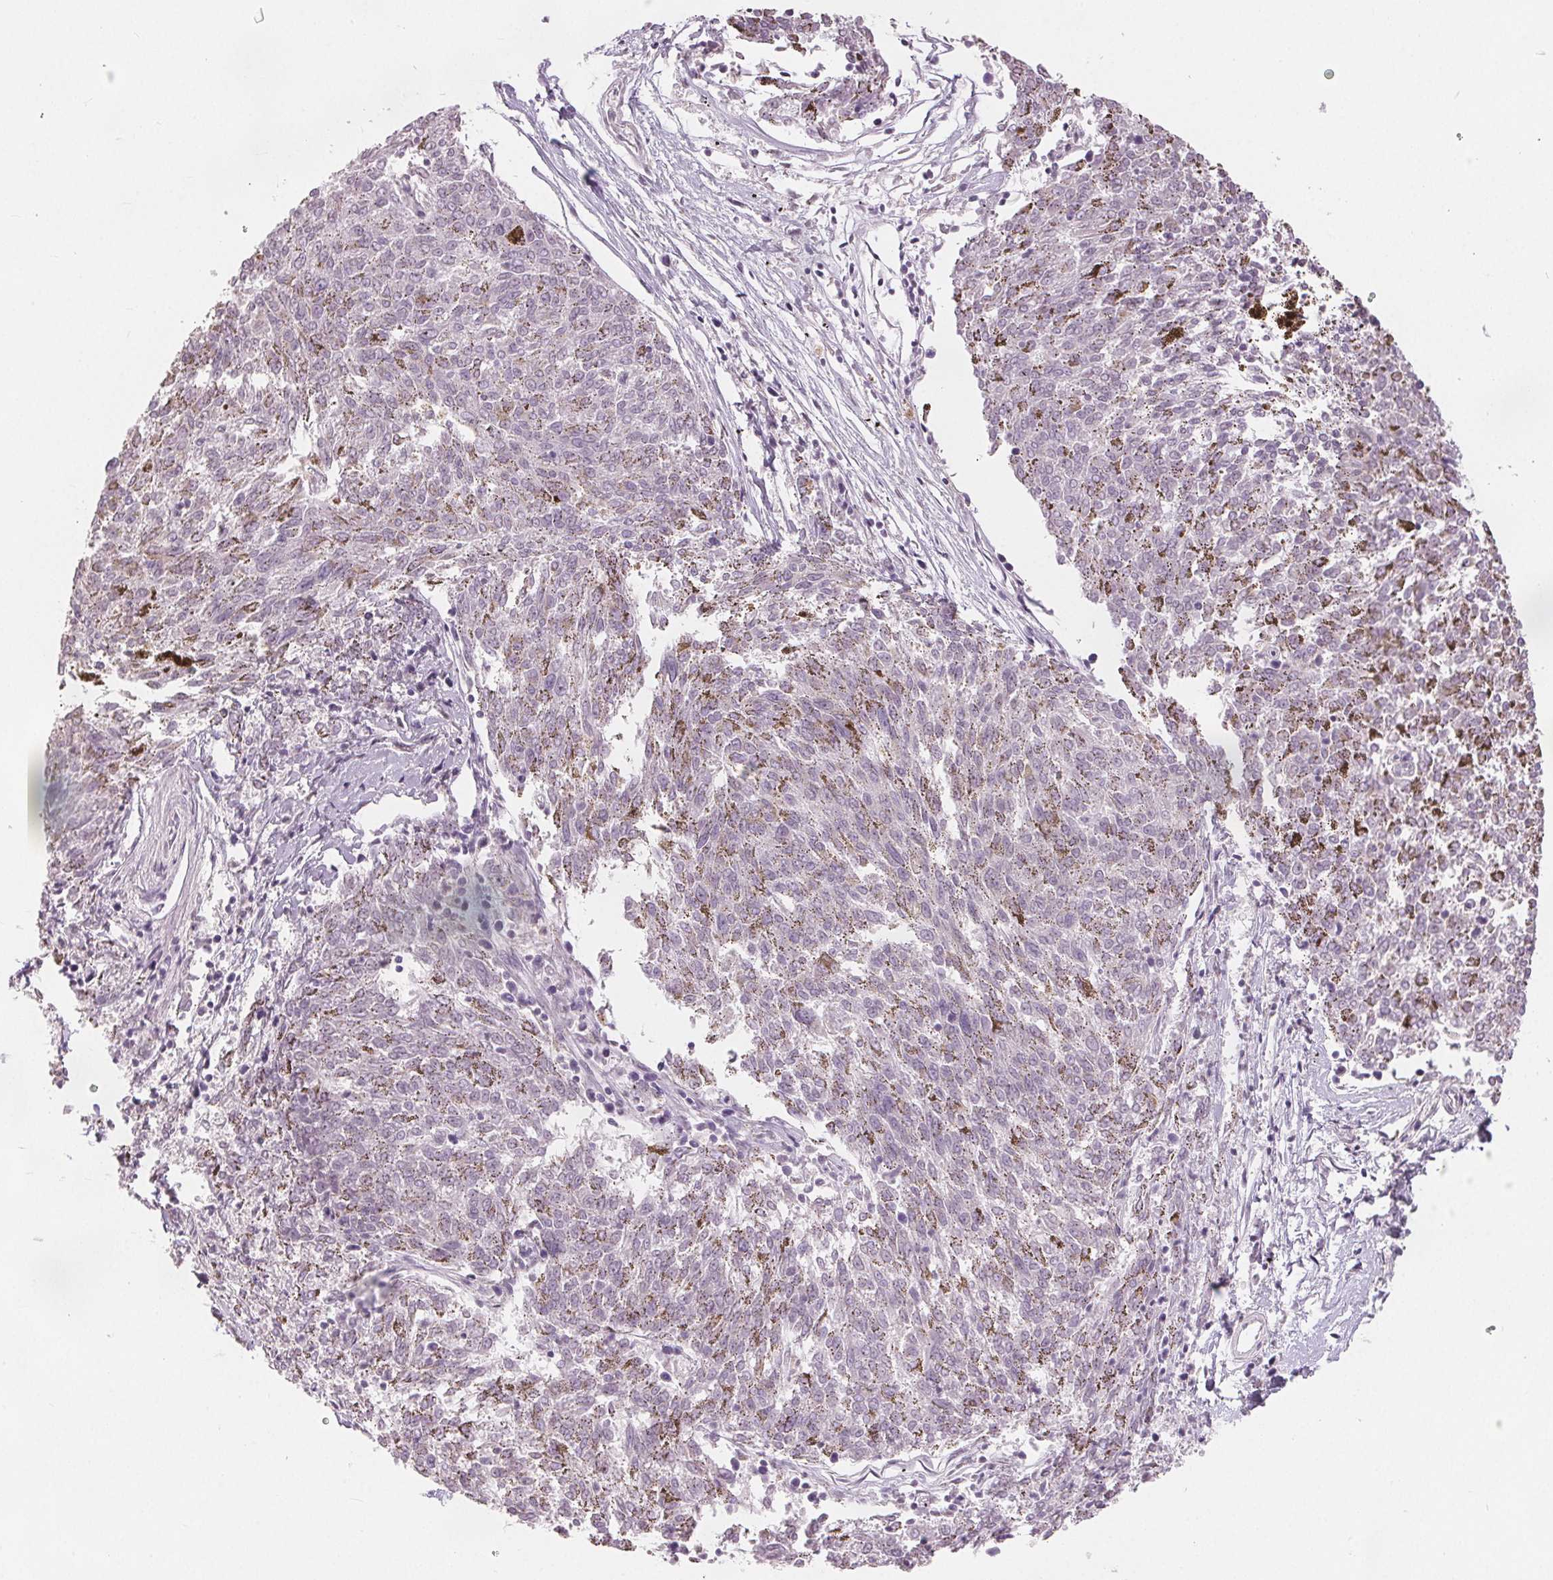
{"staining": {"intensity": "negative", "quantity": "none", "location": "none"}, "tissue": "melanoma", "cell_type": "Tumor cells", "image_type": "cancer", "snomed": [{"axis": "morphology", "description": "Malignant melanoma, NOS"}, {"axis": "topography", "description": "Skin"}], "caption": "A micrograph of melanoma stained for a protein shows no brown staining in tumor cells. The staining is performed using DAB (3,3'-diaminobenzidine) brown chromogen with nuclei counter-stained in using hematoxylin.", "gene": "SLC27A5", "patient": {"sex": "female", "age": 72}}